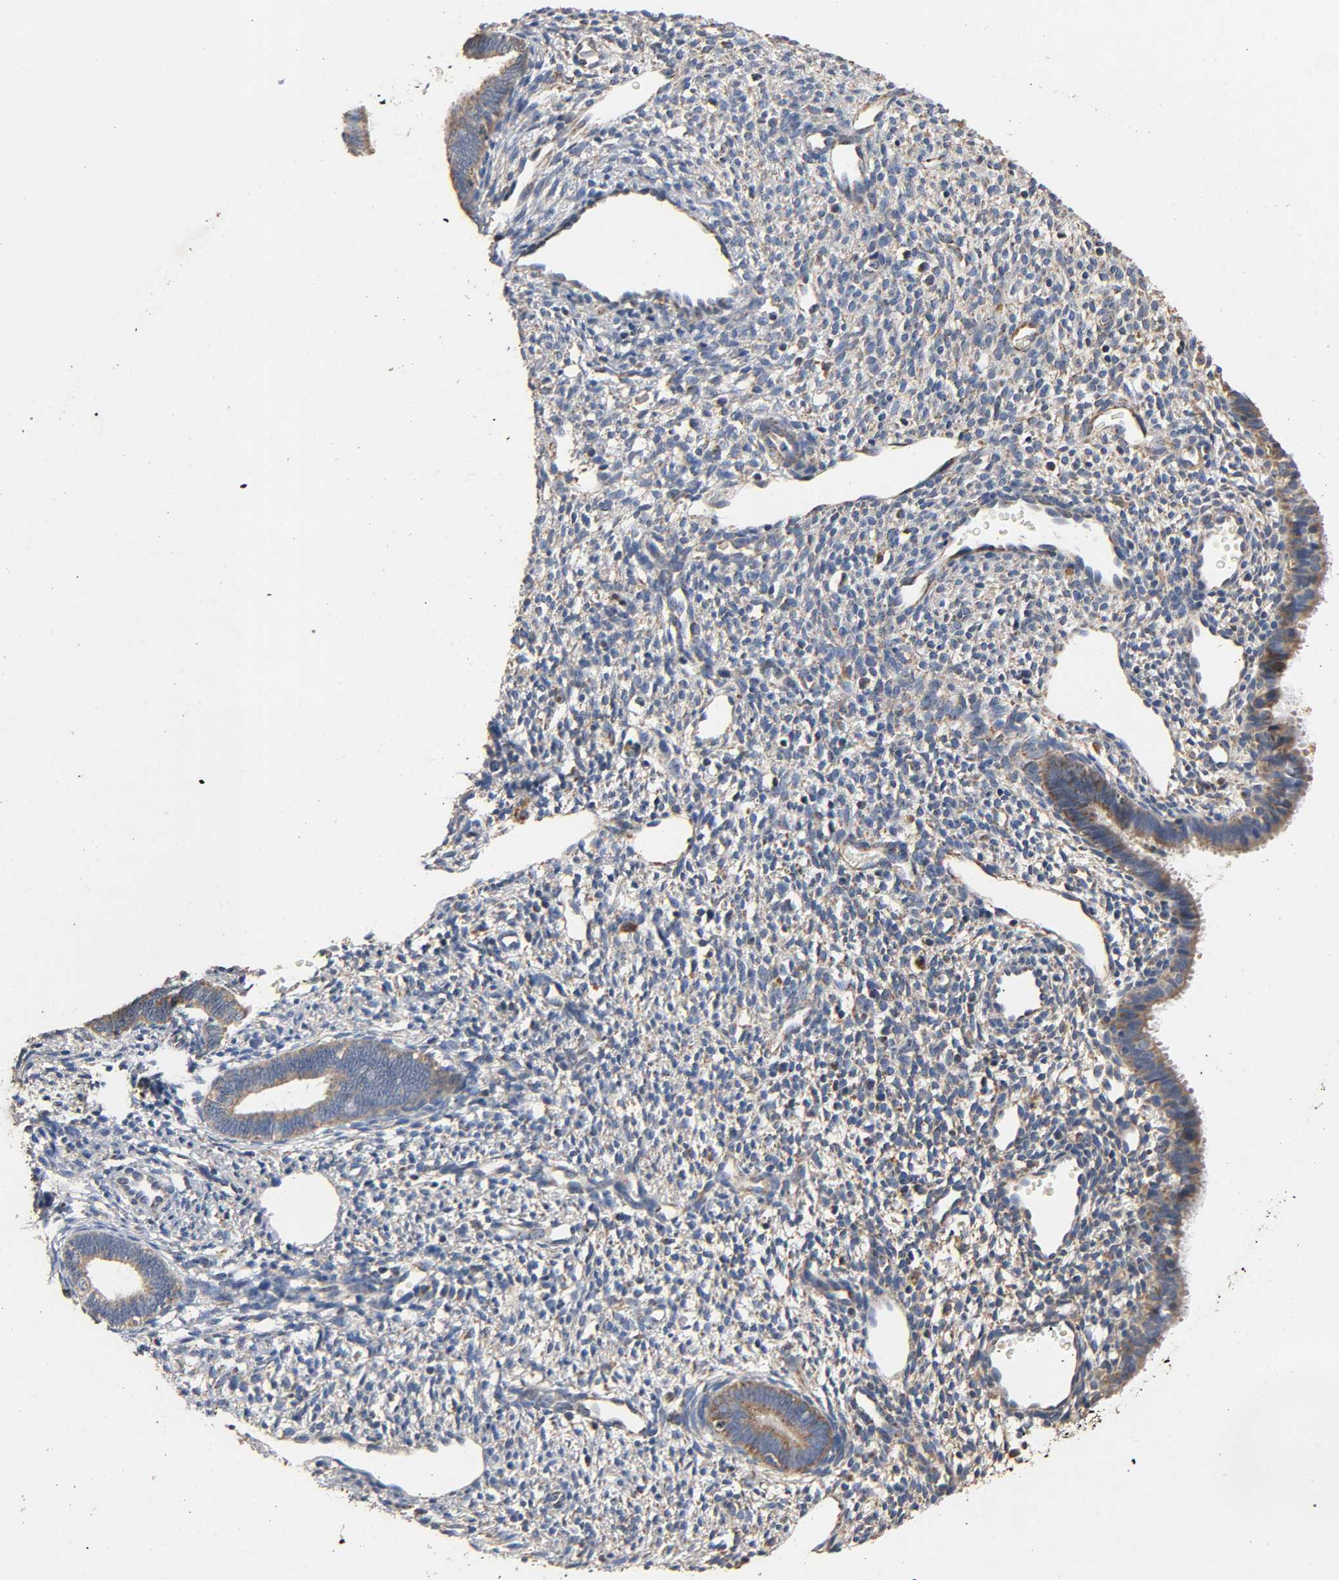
{"staining": {"intensity": "weak", "quantity": "<25%", "location": "cytoplasmic/membranous"}, "tissue": "endometrium", "cell_type": "Cells in endometrial stroma", "image_type": "normal", "snomed": [{"axis": "morphology", "description": "Normal tissue, NOS"}, {"axis": "topography", "description": "Endometrium"}], "caption": "High power microscopy photomicrograph of an immunohistochemistry (IHC) micrograph of benign endometrium, revealing no significant expression in cells in endometrial stroma. (DAB (3,3'-diaminobenzidine) immunohistochemistry visualized using brightfield microscopy, high magnification).", "gene": "NDUFS3", "patient": {"sex": "female", "age": 27}}